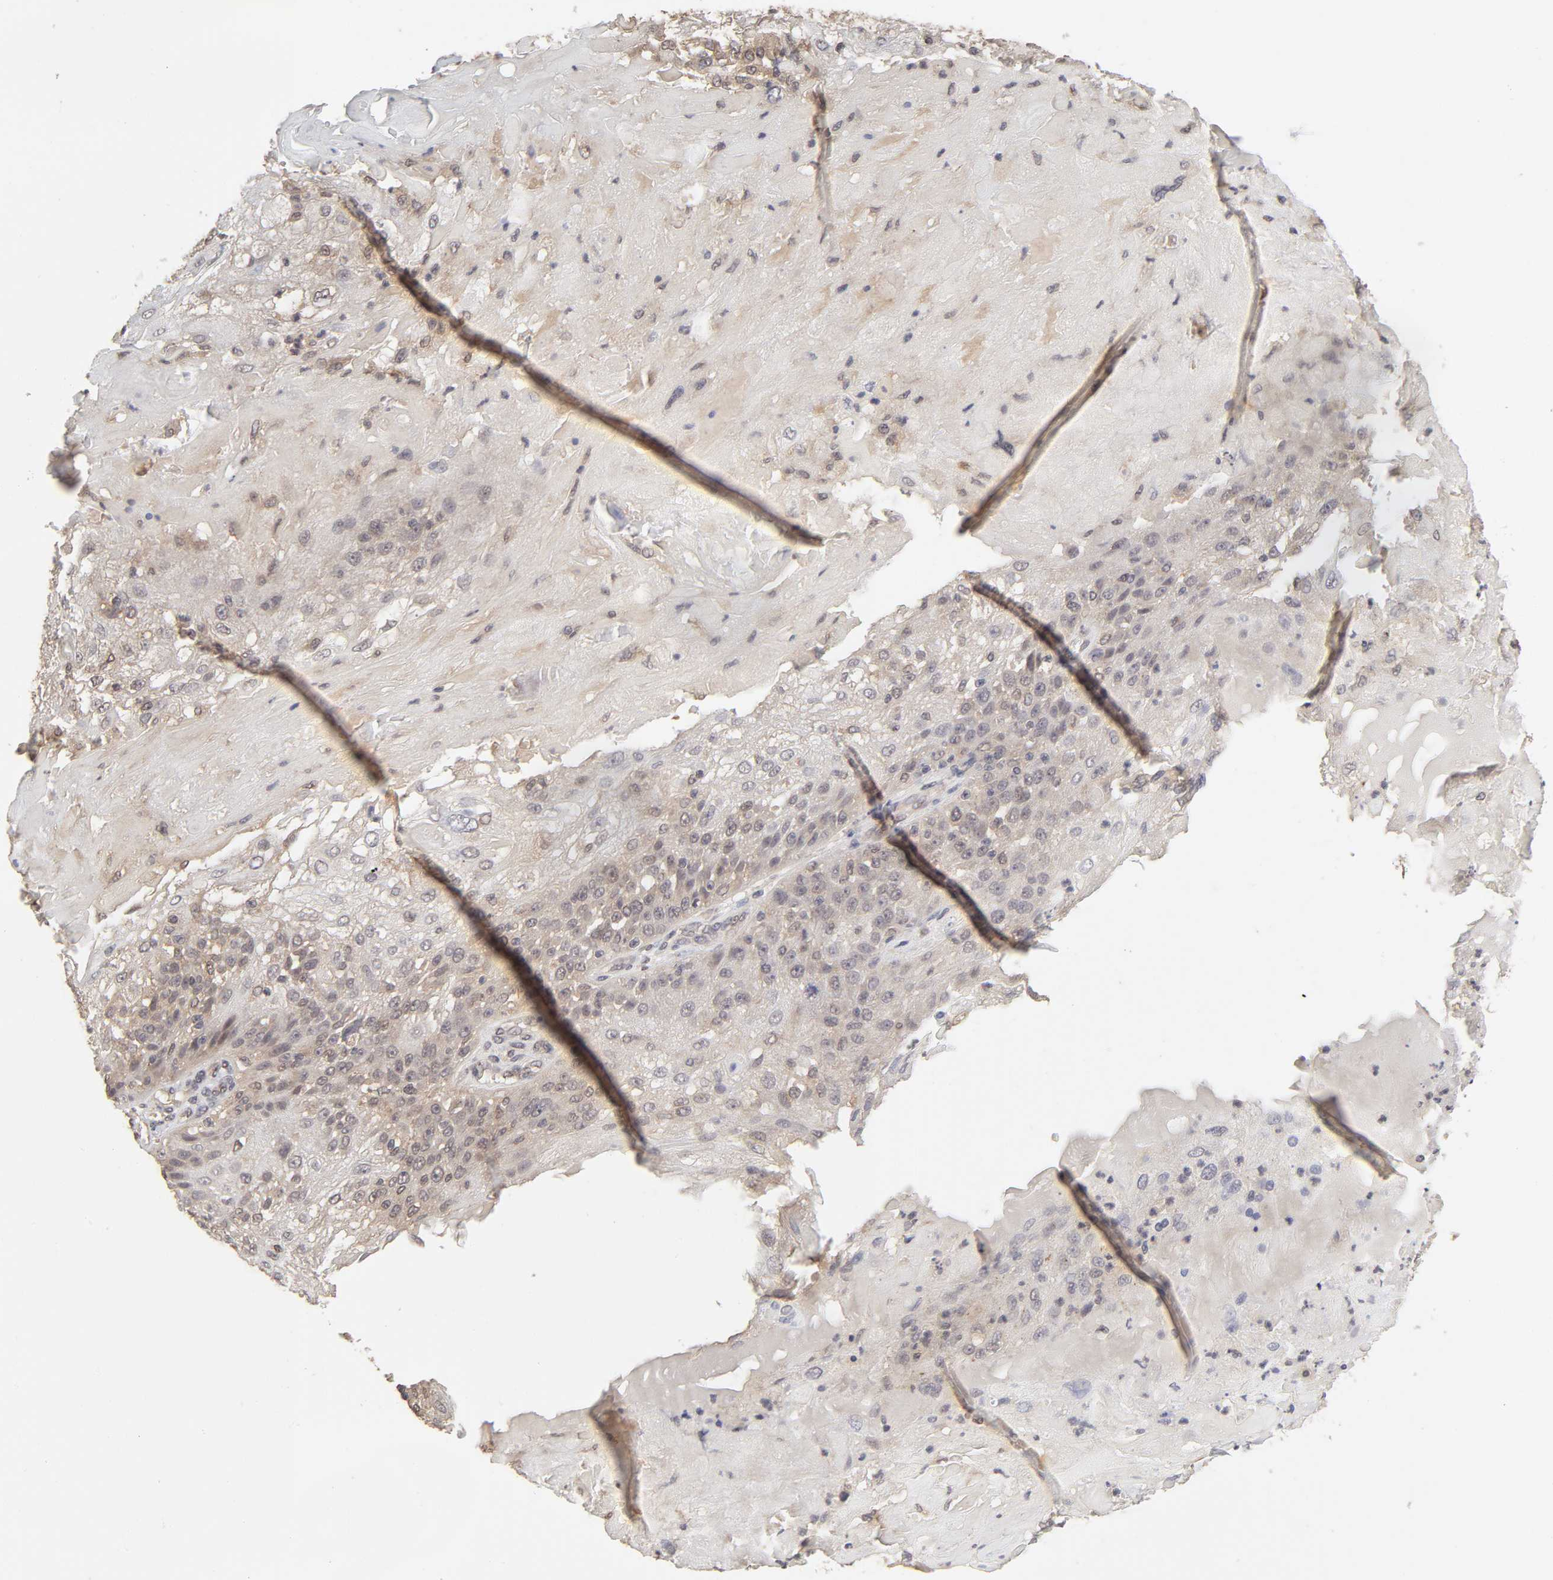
{"staining": {"intensity": "weak", "quantity": ">75%", "location": "cytoplasmic/membranous"}, "tissue": "skin cancer", "cell_type": "Tumor cells", "image_type": "cancer", "snomed": [{"axis": "morphology", "description": "Normal tissue, NOS"}, {"axis": "morphology", "description": "Squamous cell carcinoma, NOS"}, {"axis": "topography", "description": "Skin"}], "caption": "Immunohistochemistry (IHC) micrograph of neoplastic tissue: skin cancer (squamous cell carcinoma) stained using immunohistochemistry shows low levels of weak protein expression localized specifically in the cytoplasmic/membranous of tumor cells, appearing as a cytoplasmic/membranous brown color.", "gene": "MAPK1", "patient": {"sex": "female", "age": 83}}